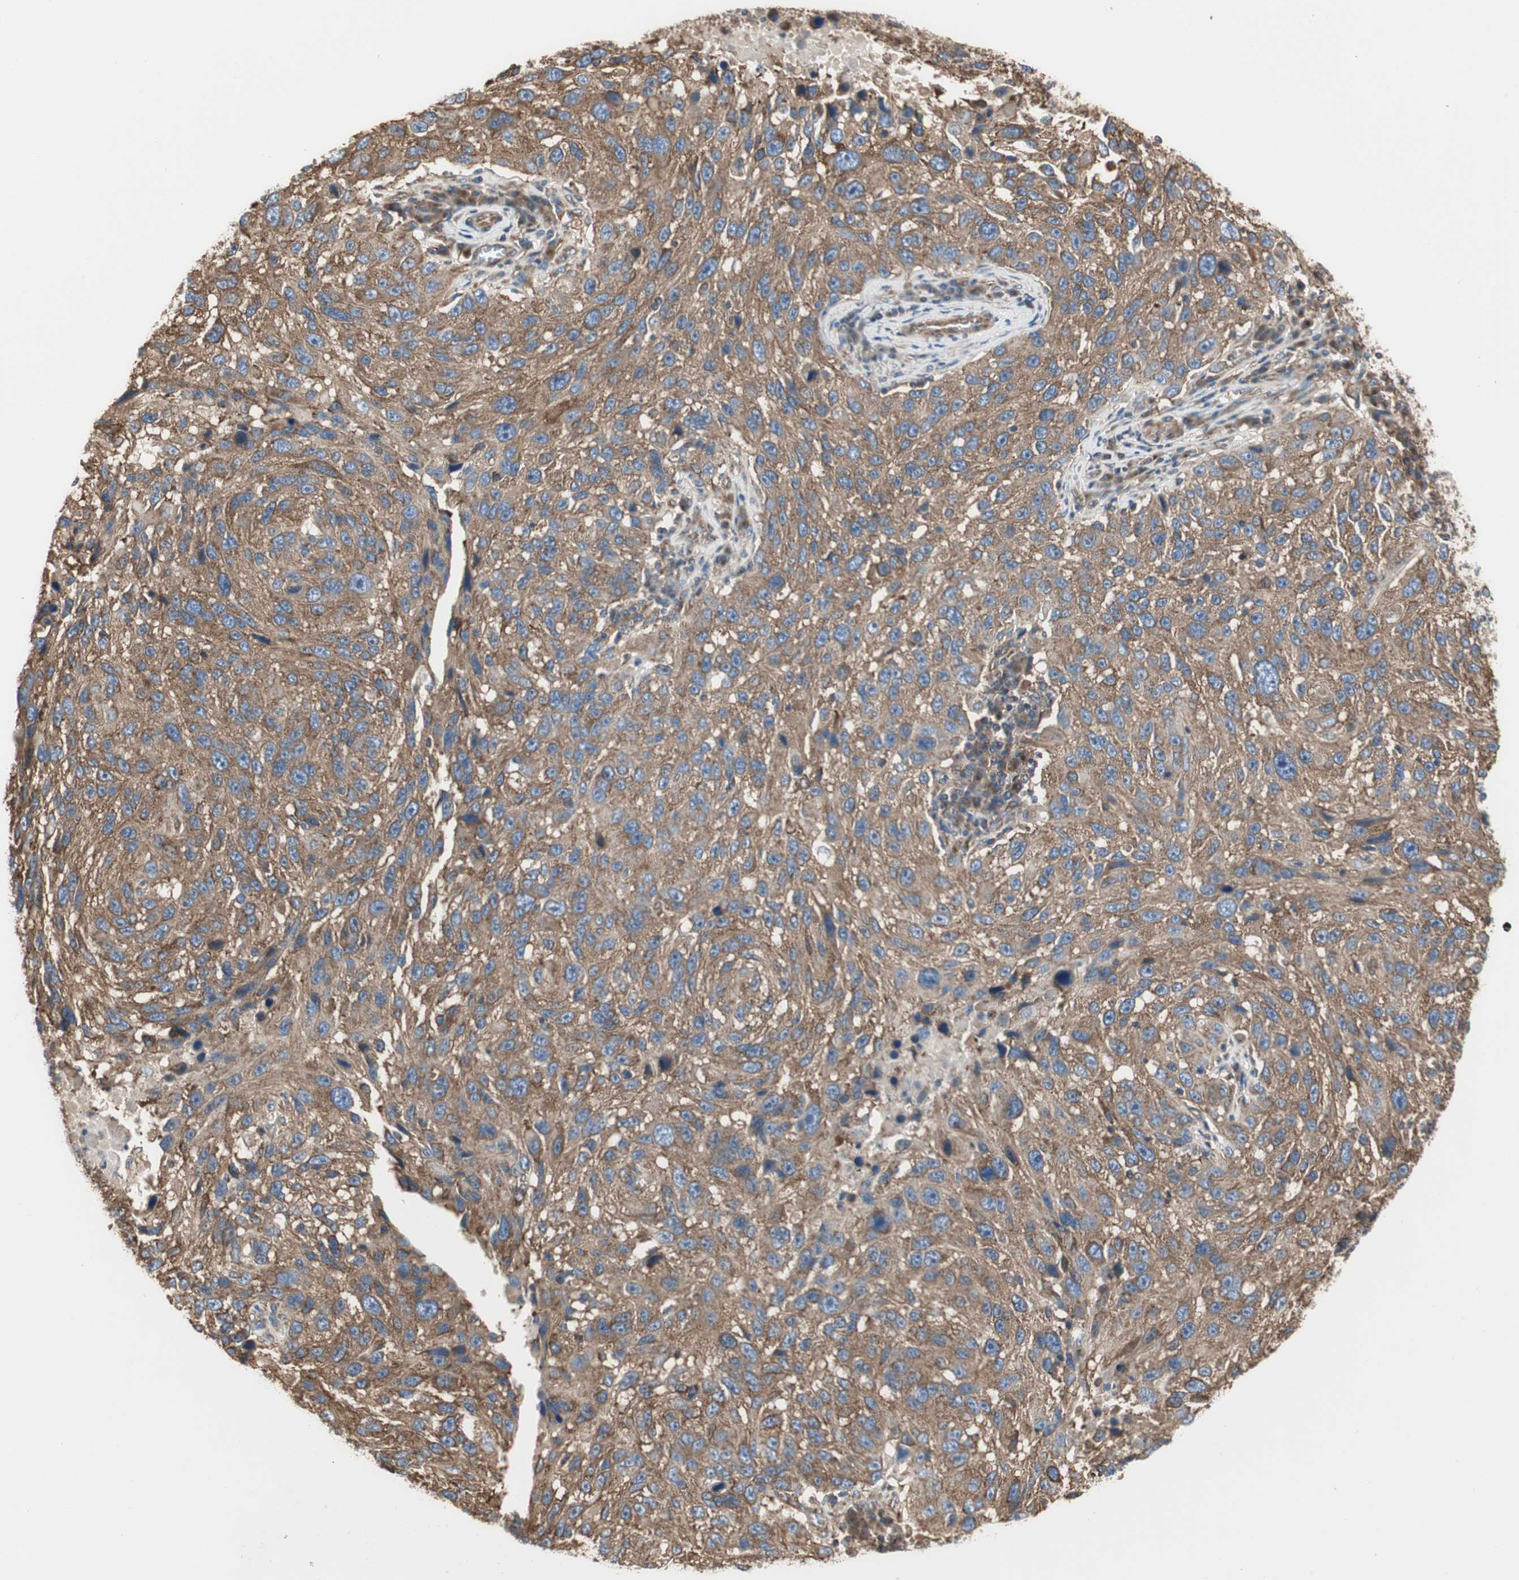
{"staining": {"intensity": "moderate", "quantity": ">75%", "location": "cytoplasmic/membranous"}, "tissue": "melanoma", "cell_type": "Tumor cells", "image_type": "cancer", "snomed": [{"axis": "morphology", "description": "Malignant melanoma, NOS"}, {"axis": "topography", "description": "Skin"}], "caption": "This histopathology image exhibits immunohistochemistry (IHC) staining of human malignant melanoma, with medium moderate cytoplasmic/membranous positivity in approximately >75% of tumor cells.", "gene": "H6PD", "patient": {"sex": "male", "age": 53}}